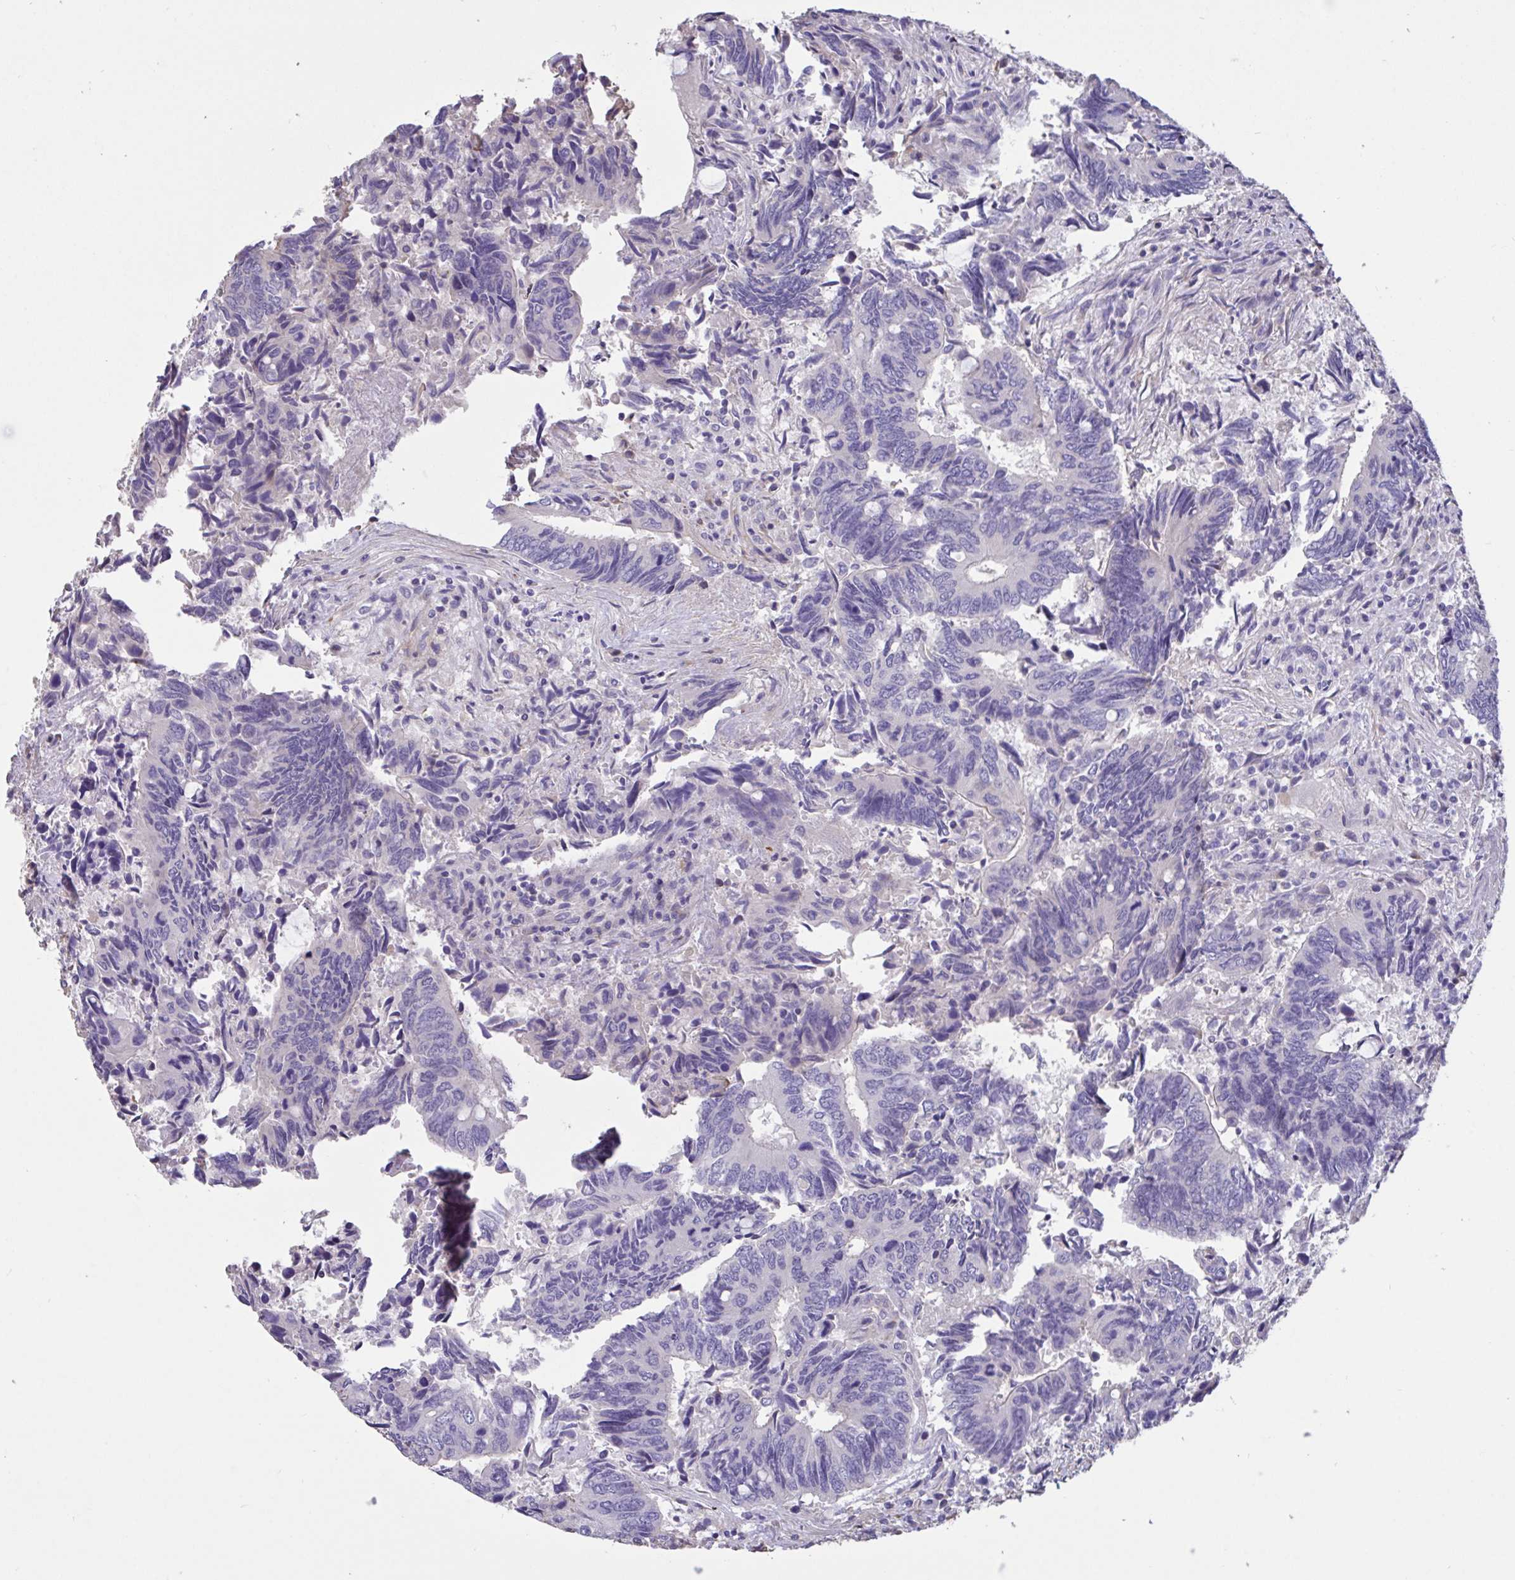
{"staining": {"intensity": "negative", "quantity": "none", "location": "none"}, "tissue": "colorectal cancer", "cell_type": "Tumor cells", "image_type": "cancer", "snomed": [{"axis": "morphology", "description": "Adenocarcinoma, NOS"}, {"axis": "topography", "description": "Colon"}], "caption": "Immunohistochemistry image of human colorectal cancer (adenocarcinoma) stained for a protein (brown), which reveals no expression in tumor cells. (DAB (3,3'-diaminobenzidine) immunohistochemistry with hematoxylin counter stain).", "gene": "DDX39A", "patient": {"sex": "male", "age": 87}}